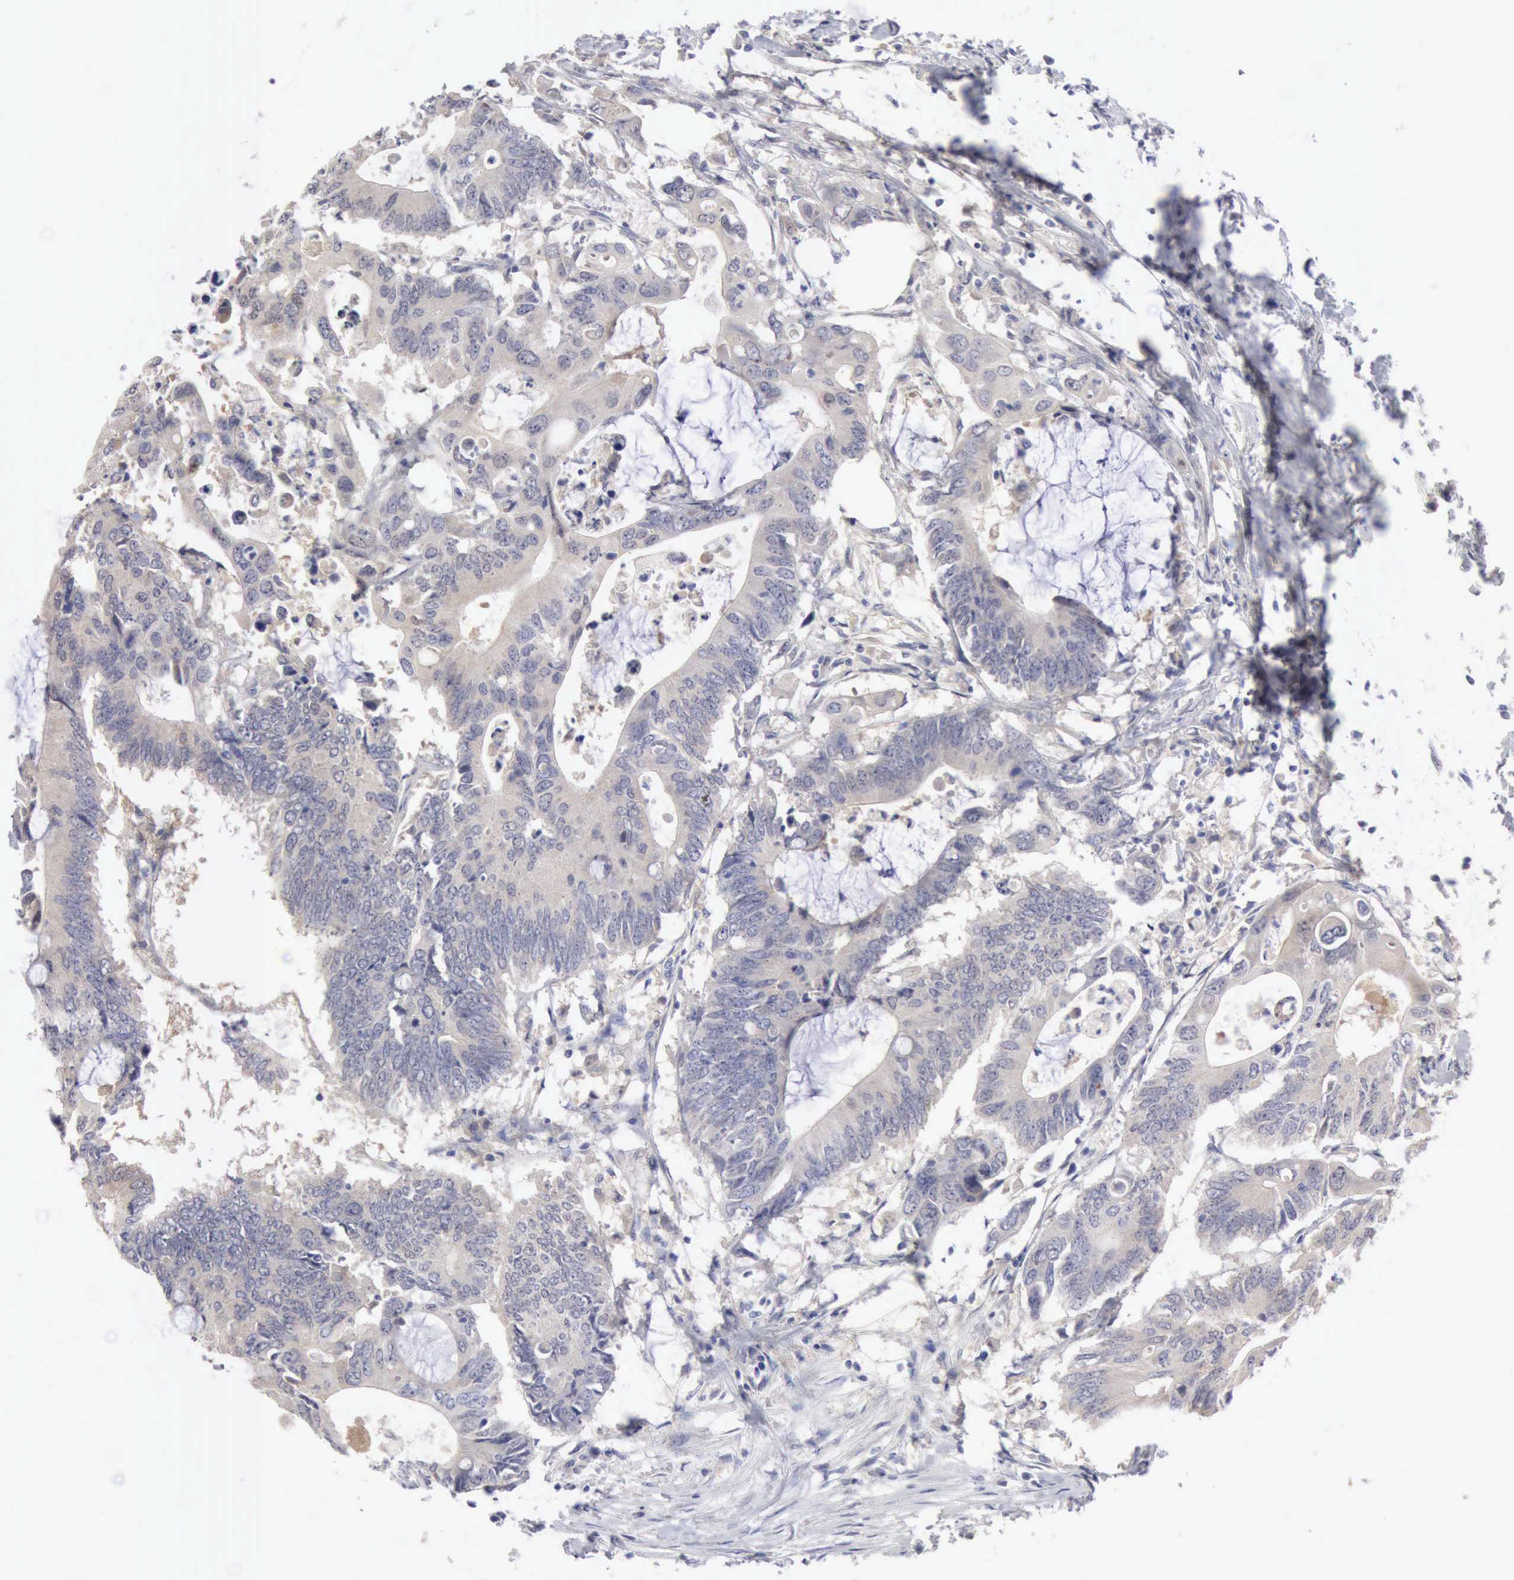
{"staining": {"intensity": "negative", "quantity": "none", "location": "none"}, "tissue": "colorectal cancer", "cell_type": "Tumor cells", "image_type": "cancer", "snomed": [{"axis": "morphology", "description": "Adenocarcinoma, NOS"}, {"axis": "topography", "description": "Colon"}], "caption": "The photomicrograph shows no staining of tumor cells in colorectal cancer.", "gene": "PTGR2", "patient": {"sex": "male", "age": 71}}